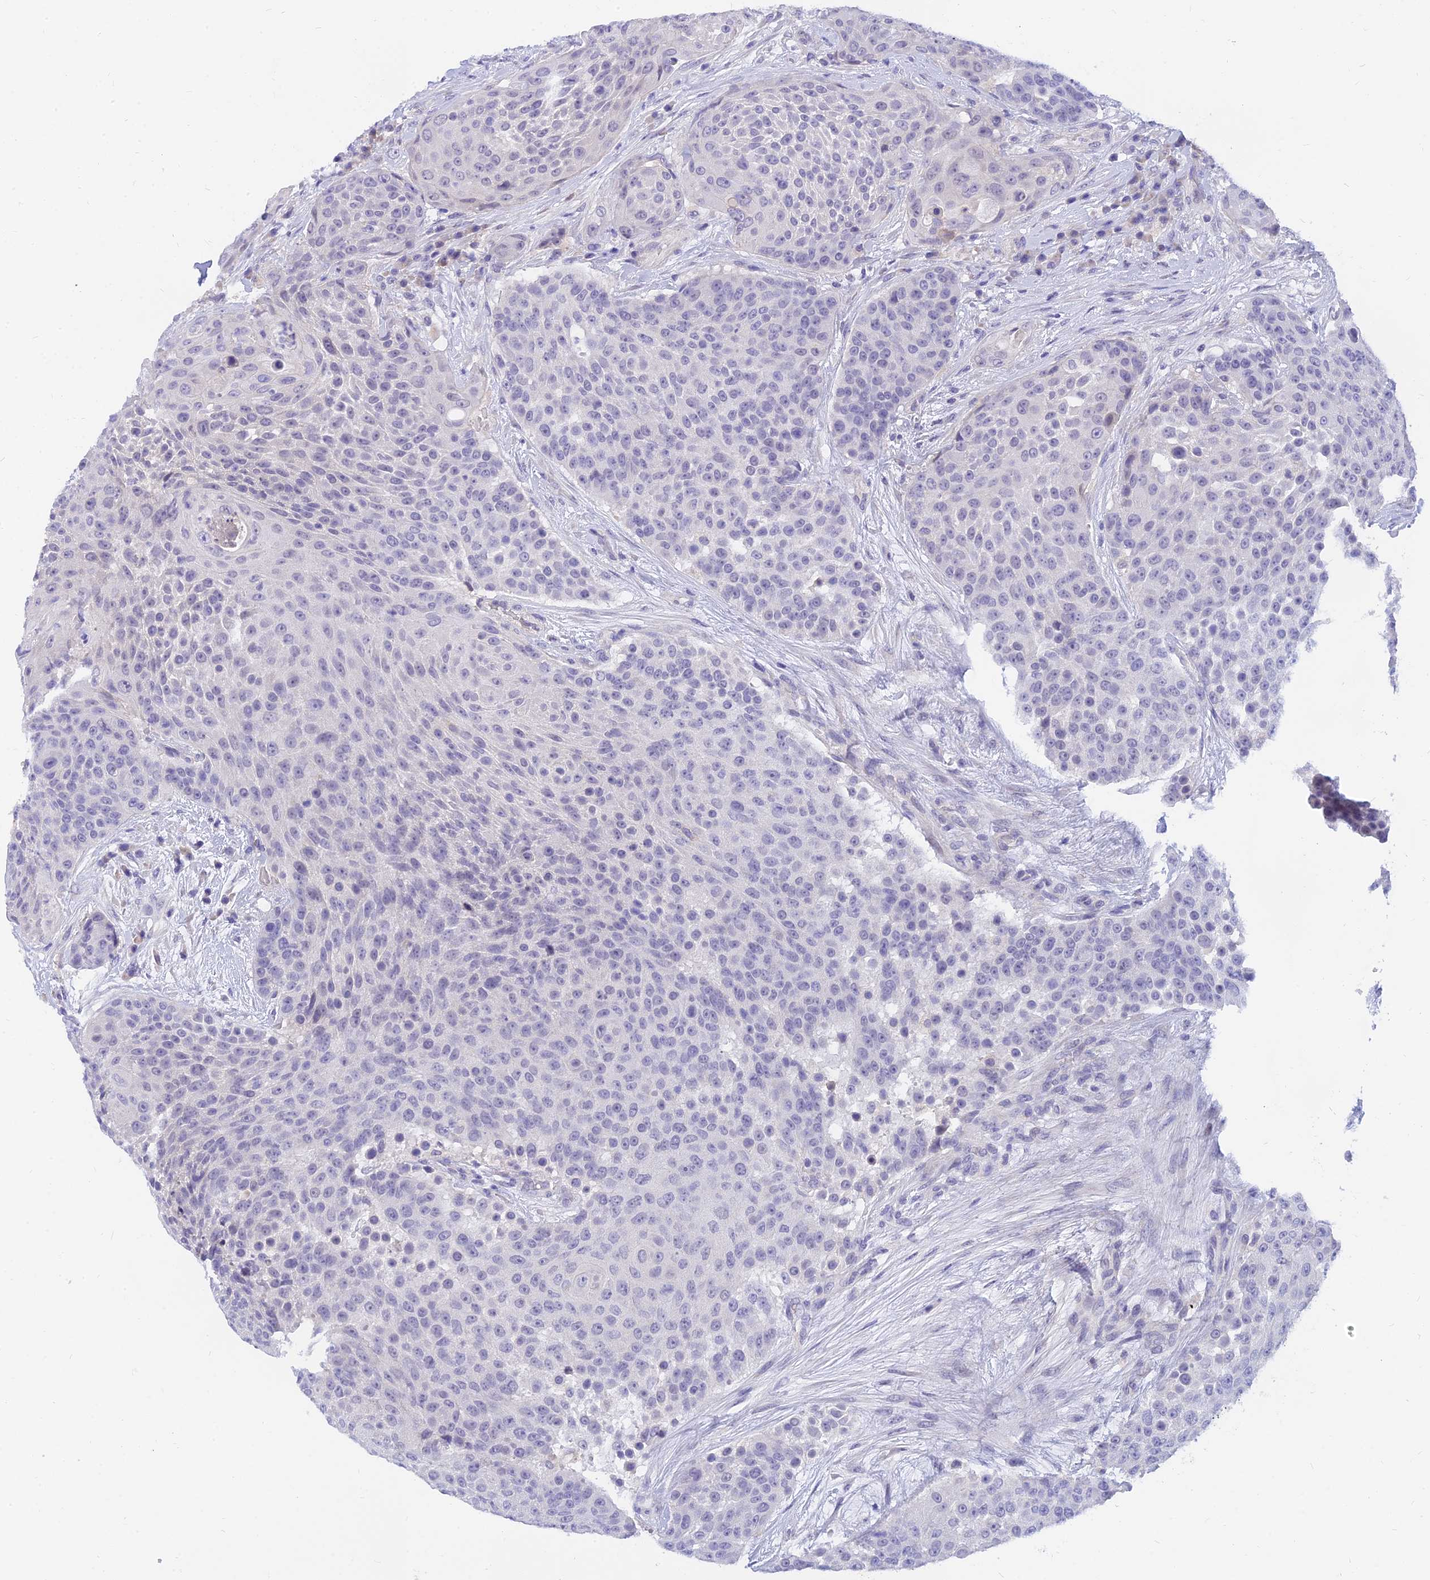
{"staining": {"intensity": "negative", "quantity": "none", "location": "none"}, "tissue": "urothelial cancer", "cell_type": "Tumor cells", "image_type": "cancer", "snomed": [{"axis": "morphology", "description": "Urothelial carcinoma, High grade"}, {"axis": "topography", "description": "Urinary bladder"}], "caption": "The histopathology image demonstrates no significant positivity in tumor cells of urothelial carcinoma (high-grade). Nuclei are stained in blue.", "gene": "TMEM161B", "patient": {"sex": "female", "age": 63}}